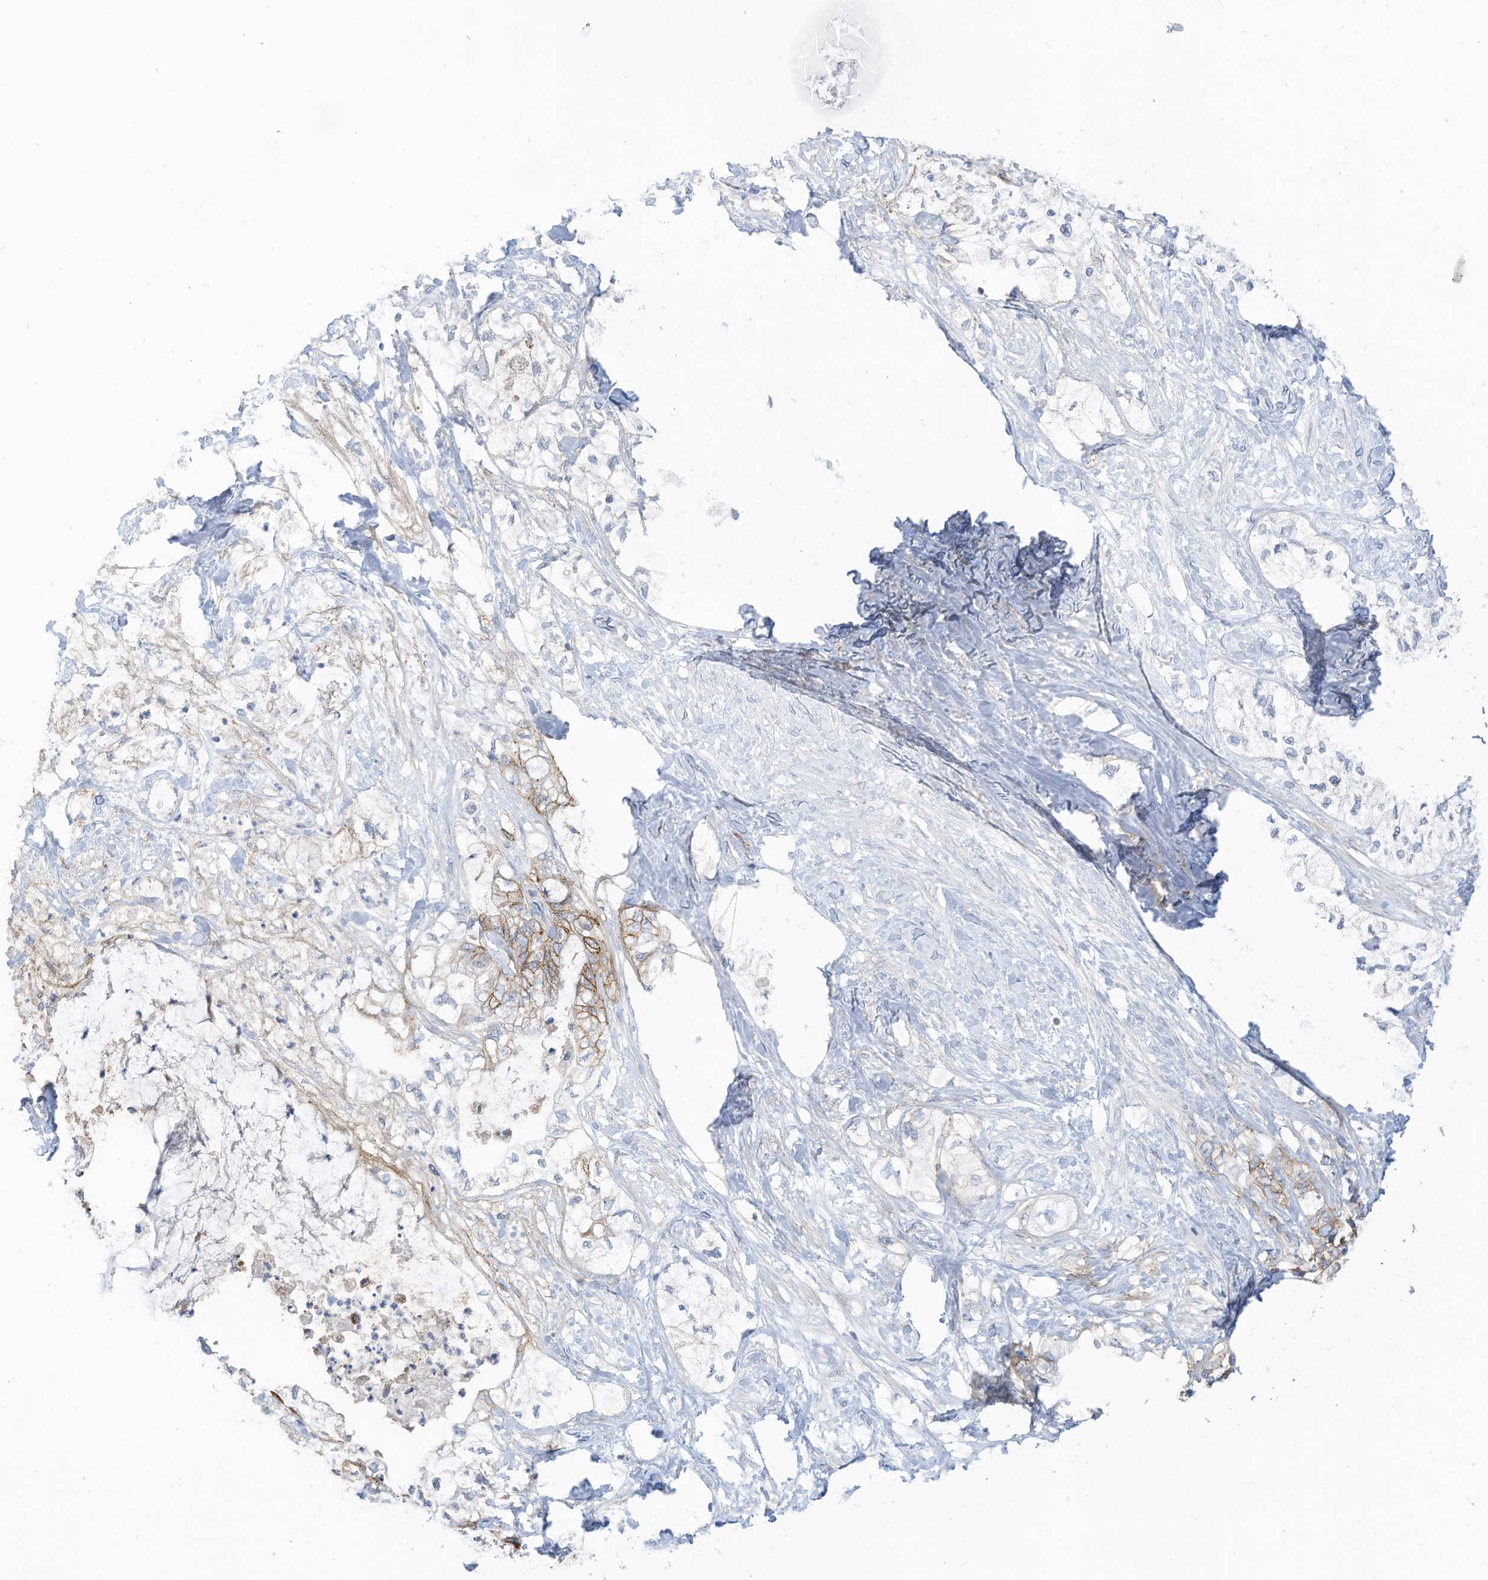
{"staining": {"intensity": "moderate", "quantity": "<25%", "location": "cytoplasmic/membranous"}, "tissue": "pancreatic cancer", "cell_type": "Tumor cells", "image_type": "cancer", "snomed": [{"axis": "morphology", "description": "Adenocarcinoma, NOS"}, {"axis": "topography", "description": "Pancreas"}], "caption": "A brown stain shows moderate cytoplasmic/membranous positivity of a protein in adenocarcinoma (pancreatic) tumor cells.", "gene": "SLC1A5", "patient": {"sex": "male", "age": 70}}